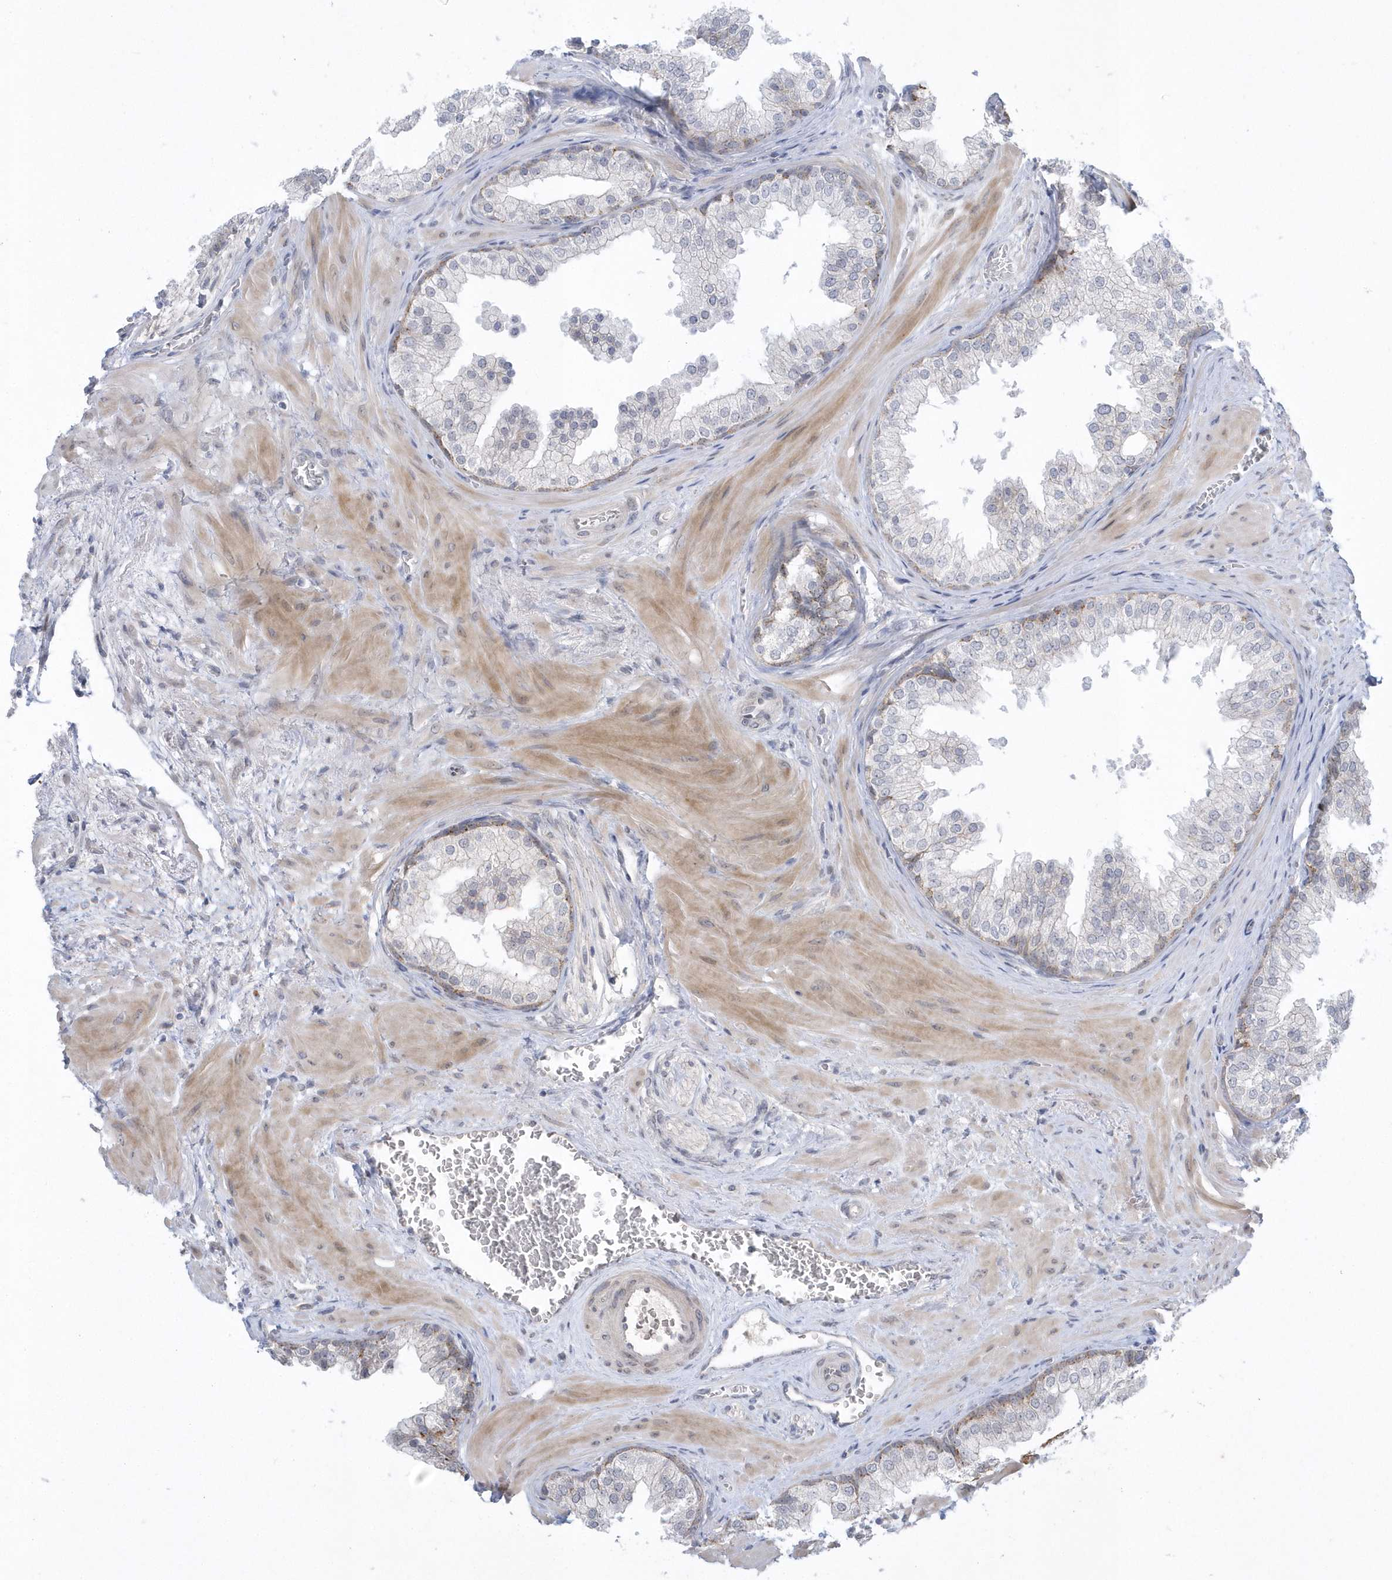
{"staining": {"intensity": "negative", "quantity": "none", "location": "none"}, "tissue": "prostate", "cell_type": "Glandular cells", "image_type": "normal", "snomed": [{"axis": "morphology", "description": "Normal tissue, NOS"}, {"axis": "topography", "description": "Prostate"}], "caption": "Immunohistochemistry (IHC) photomicrograph of normal human prostate stained for a protein (brown), which exhibits no staining in glandular cells. (DAB (3,3'-diaminobenzidine) immunohistochemistry (IHC) with hematoxylin counter stain).", "gene": "ZC3H12D", "patient": {"sex": "male", "age": 48}}